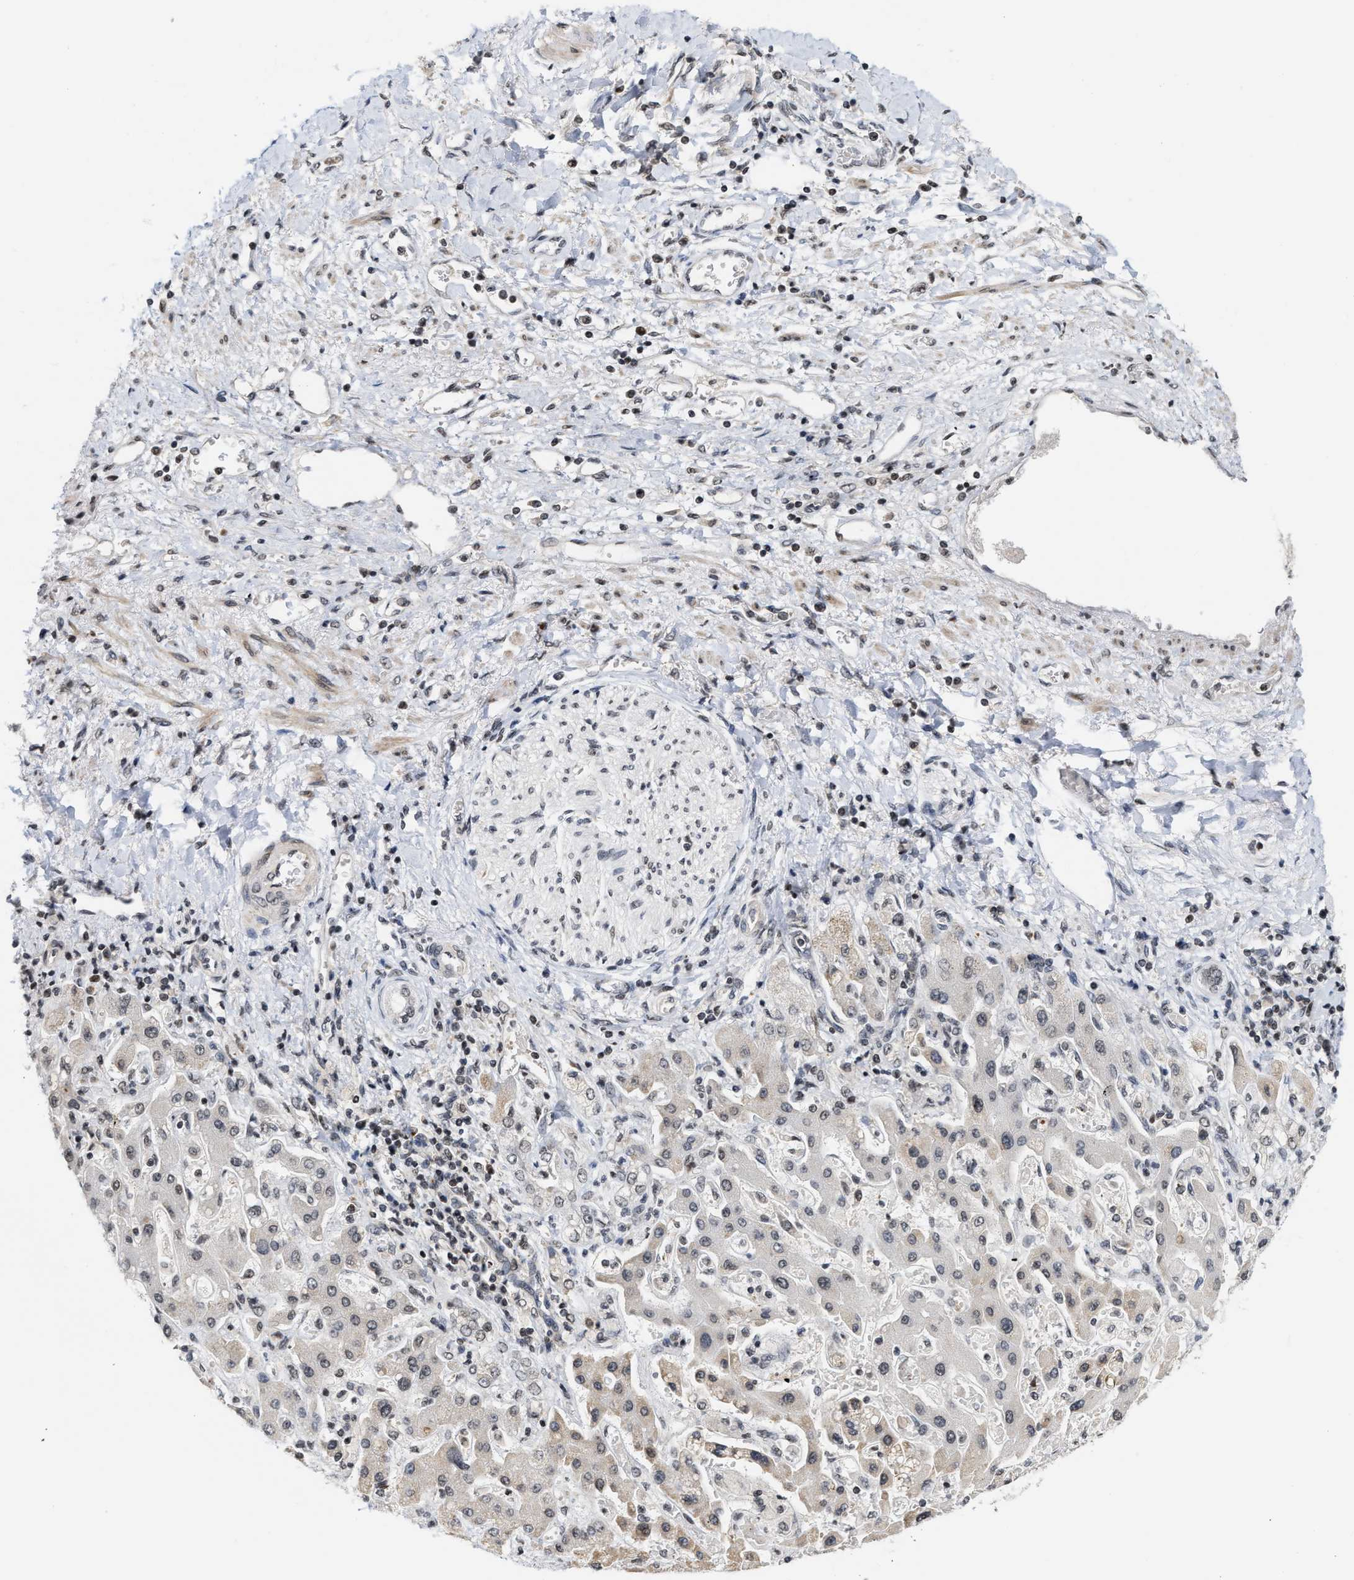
{"staining": {"intensity": "weak", "quantity": ">75%", "location": "nuclear"}, "tissue": "liver cancer", "cell_type": "Tumor cells", "image_type": "cancer", "snomed": [{"axis": "morphology", "description": "Cholangiocarcinoma"}, {"axis": "topography", "description": "Liver"}], "caption": "Liver cancer stained for a protein (brown) demonstrates weak nuclear positive positivity in approximately >75% of tumor cells.", "gene": "ANKRD6", "patient": {"sex": "male", "age": 50}}